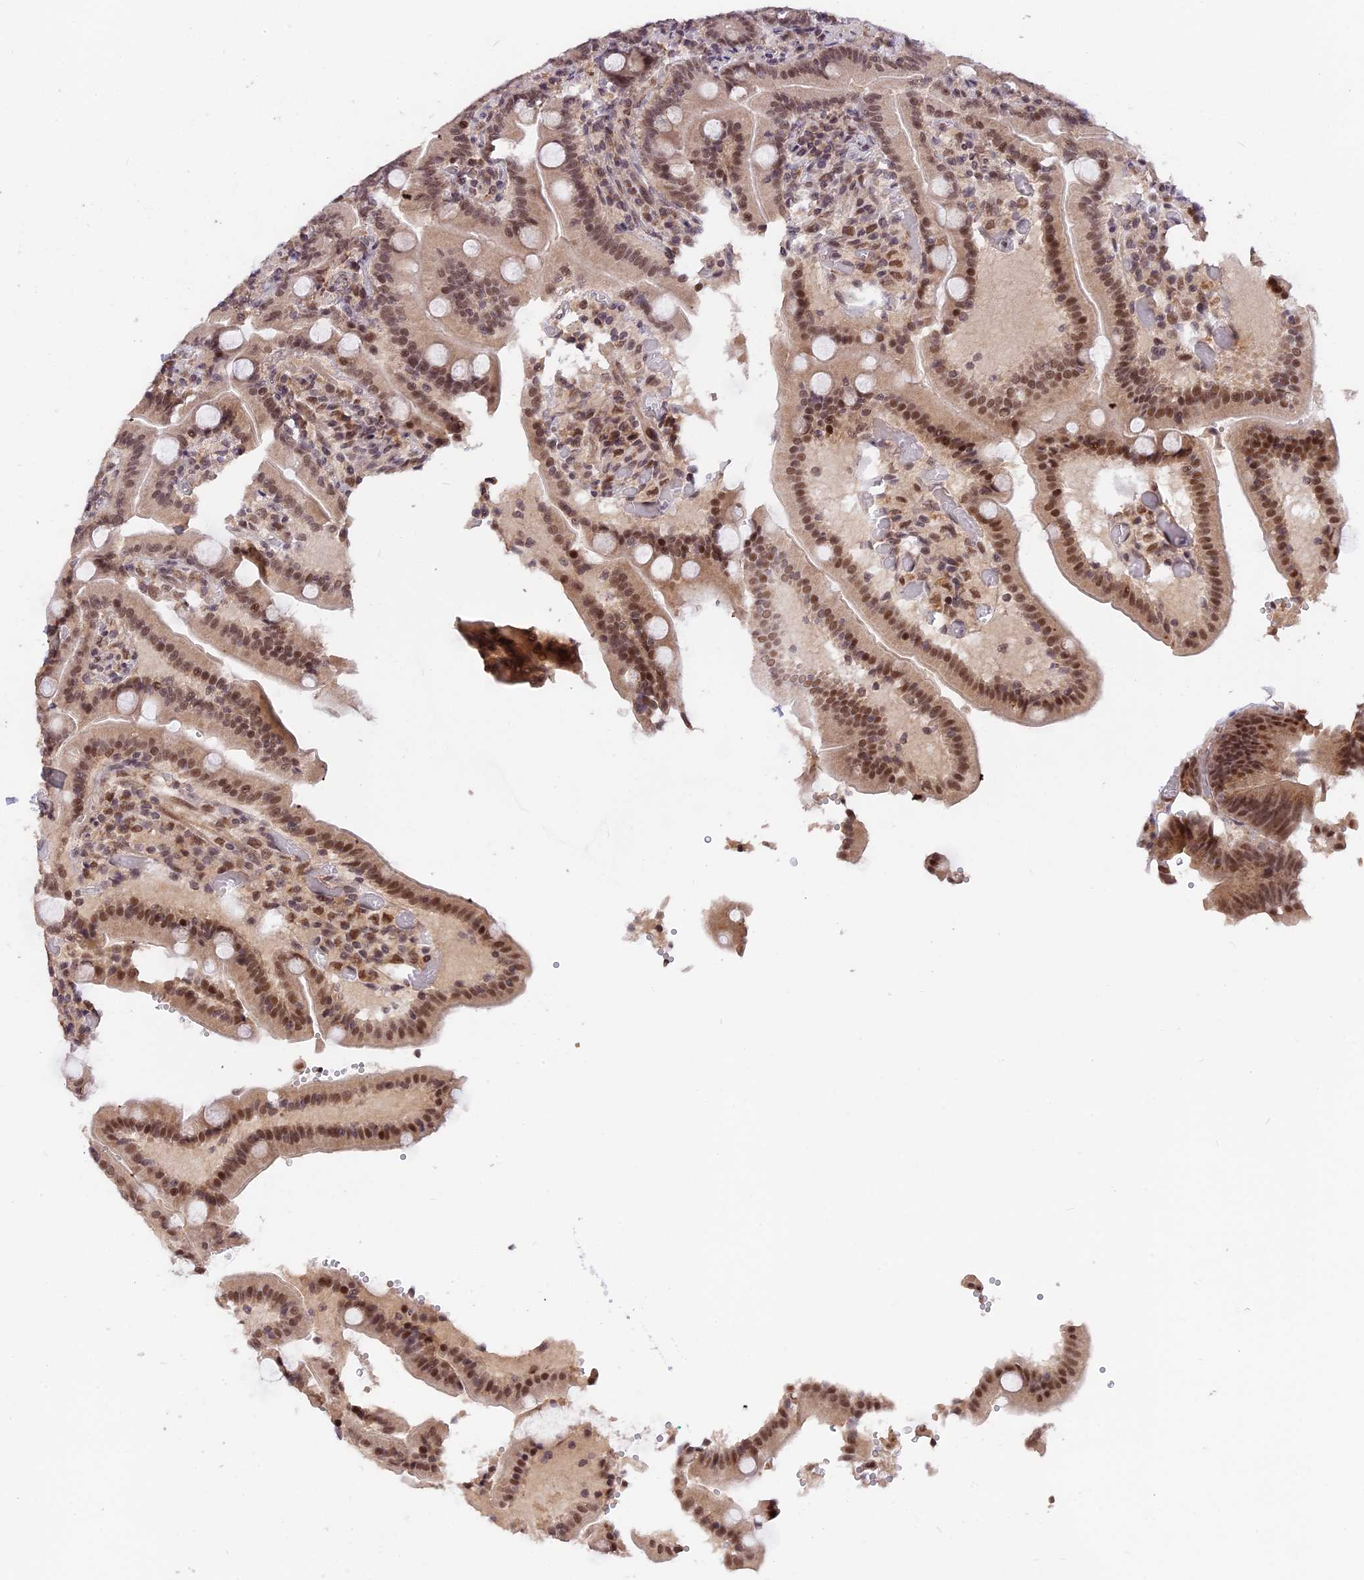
{"staining": {"intensity": "moderate", "quantity": "25%-75%", "location": "nuclear"}, "tissue": "duodenum", "cell_type": "Glandular cells", "image_type": "normal", "snomed": [{"axis": "morphology", "description": "Normal tissue, NOS"}, {"axis": "topography", "description": "Duodenum"}], "caption": "Immunohistochemical staining of unremarkable duodenum shows moderate nuclear protein expression in about 25%-75% of glandular cells.", "gene": "POLR2C", "patient": {"sex": "female", "age": 62}}